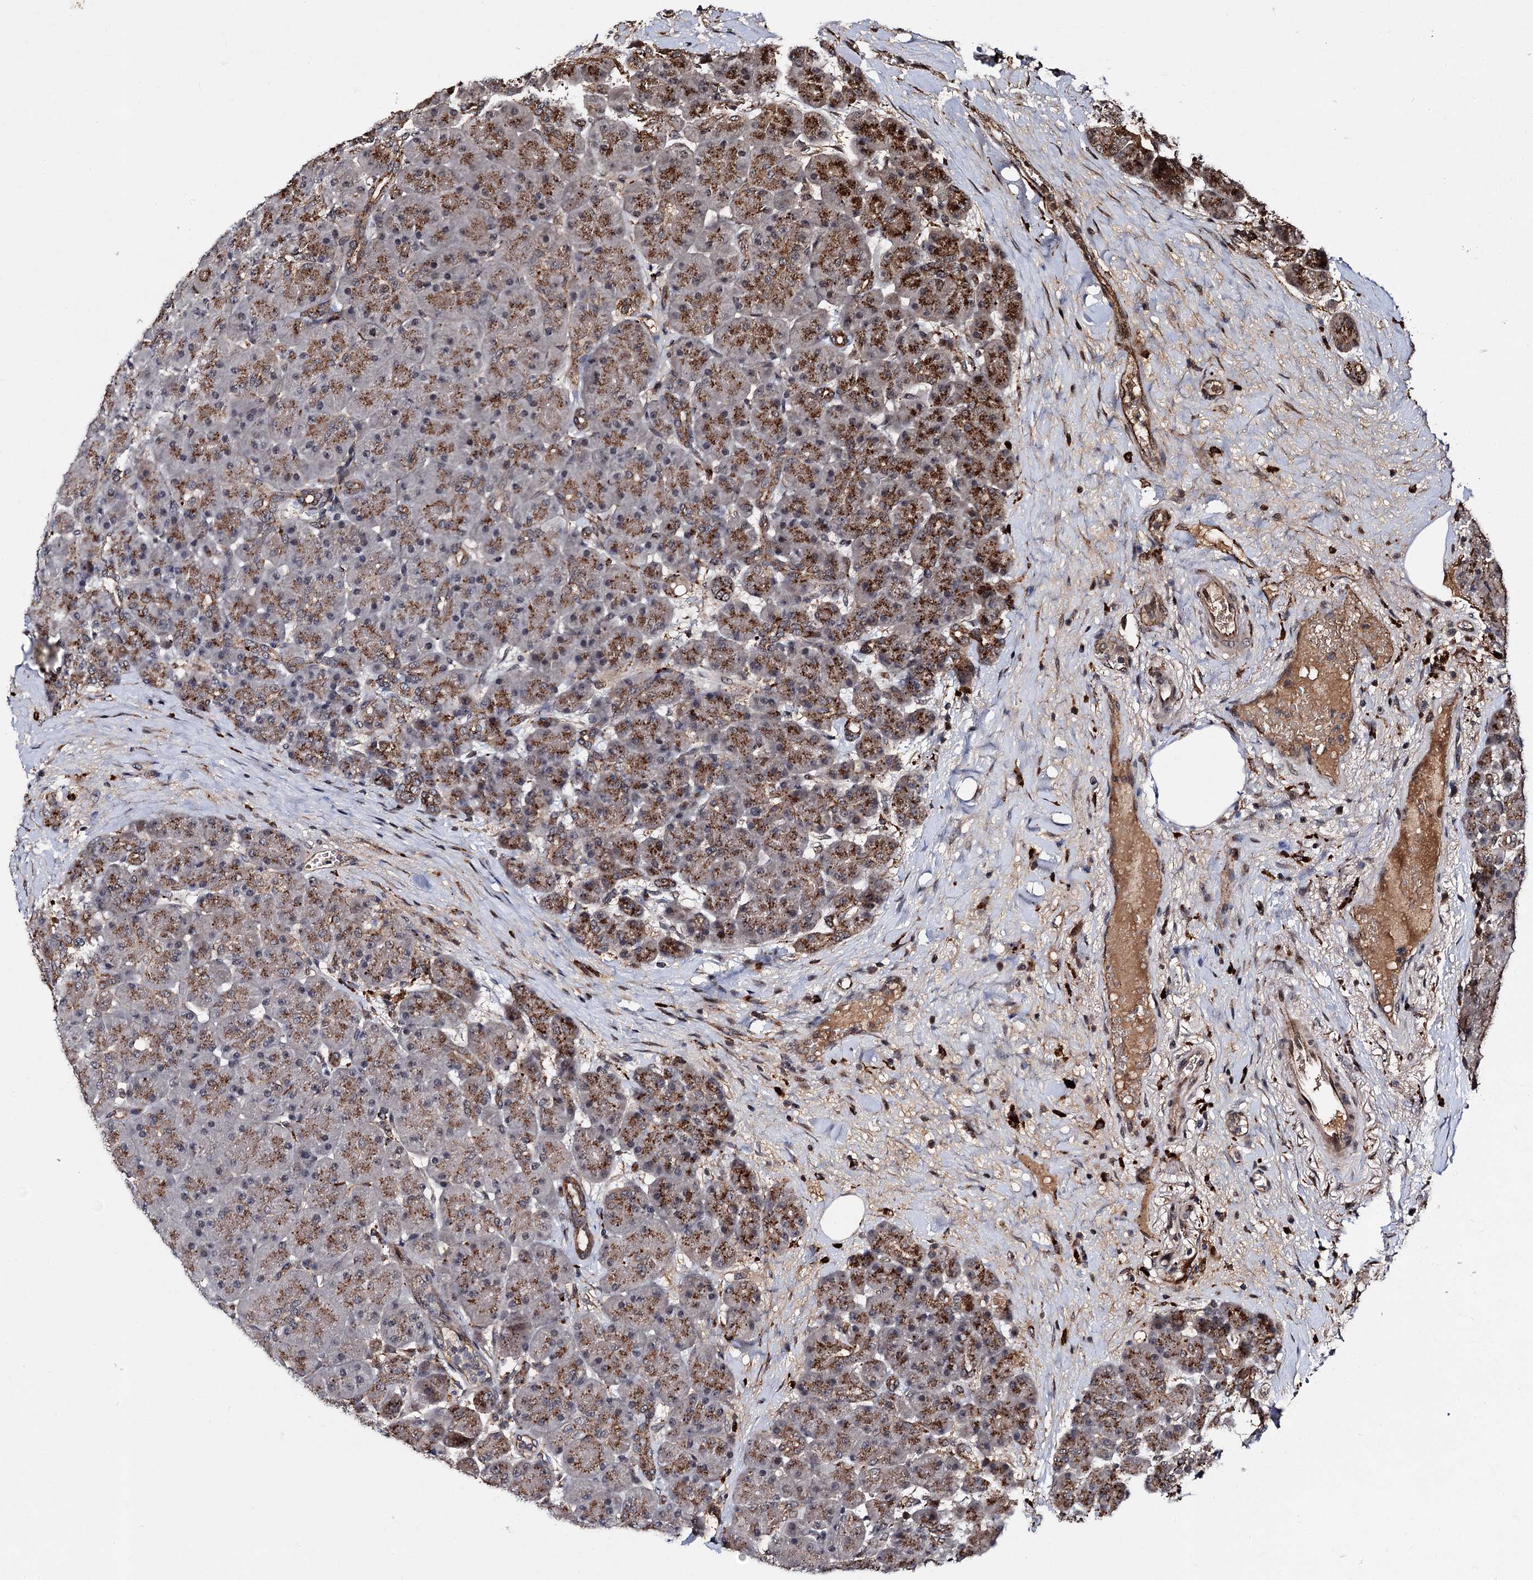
{"staining": {"intensity": "moderate", "quantity": ">75%", "location": "cytoplasmic/membranous"}, "tissue": "pancreas", "cell_type": "Exocrine glandular cells", "image_type": "normal", "snomed": [{"axis": "morphology", "description": "Normal tissue, NOS"}, {"axis": "topography", "description": "Pancreas"}], "caption": "Moderate cytoplasmic/membranous staining for a protein is identified in approximately >75% of exocrine glandular cells of unremarkable pancreas using immunohistochemistry (IHC).", "gene": "CEP192", "patient": {"sex": "male", "age": 66}}